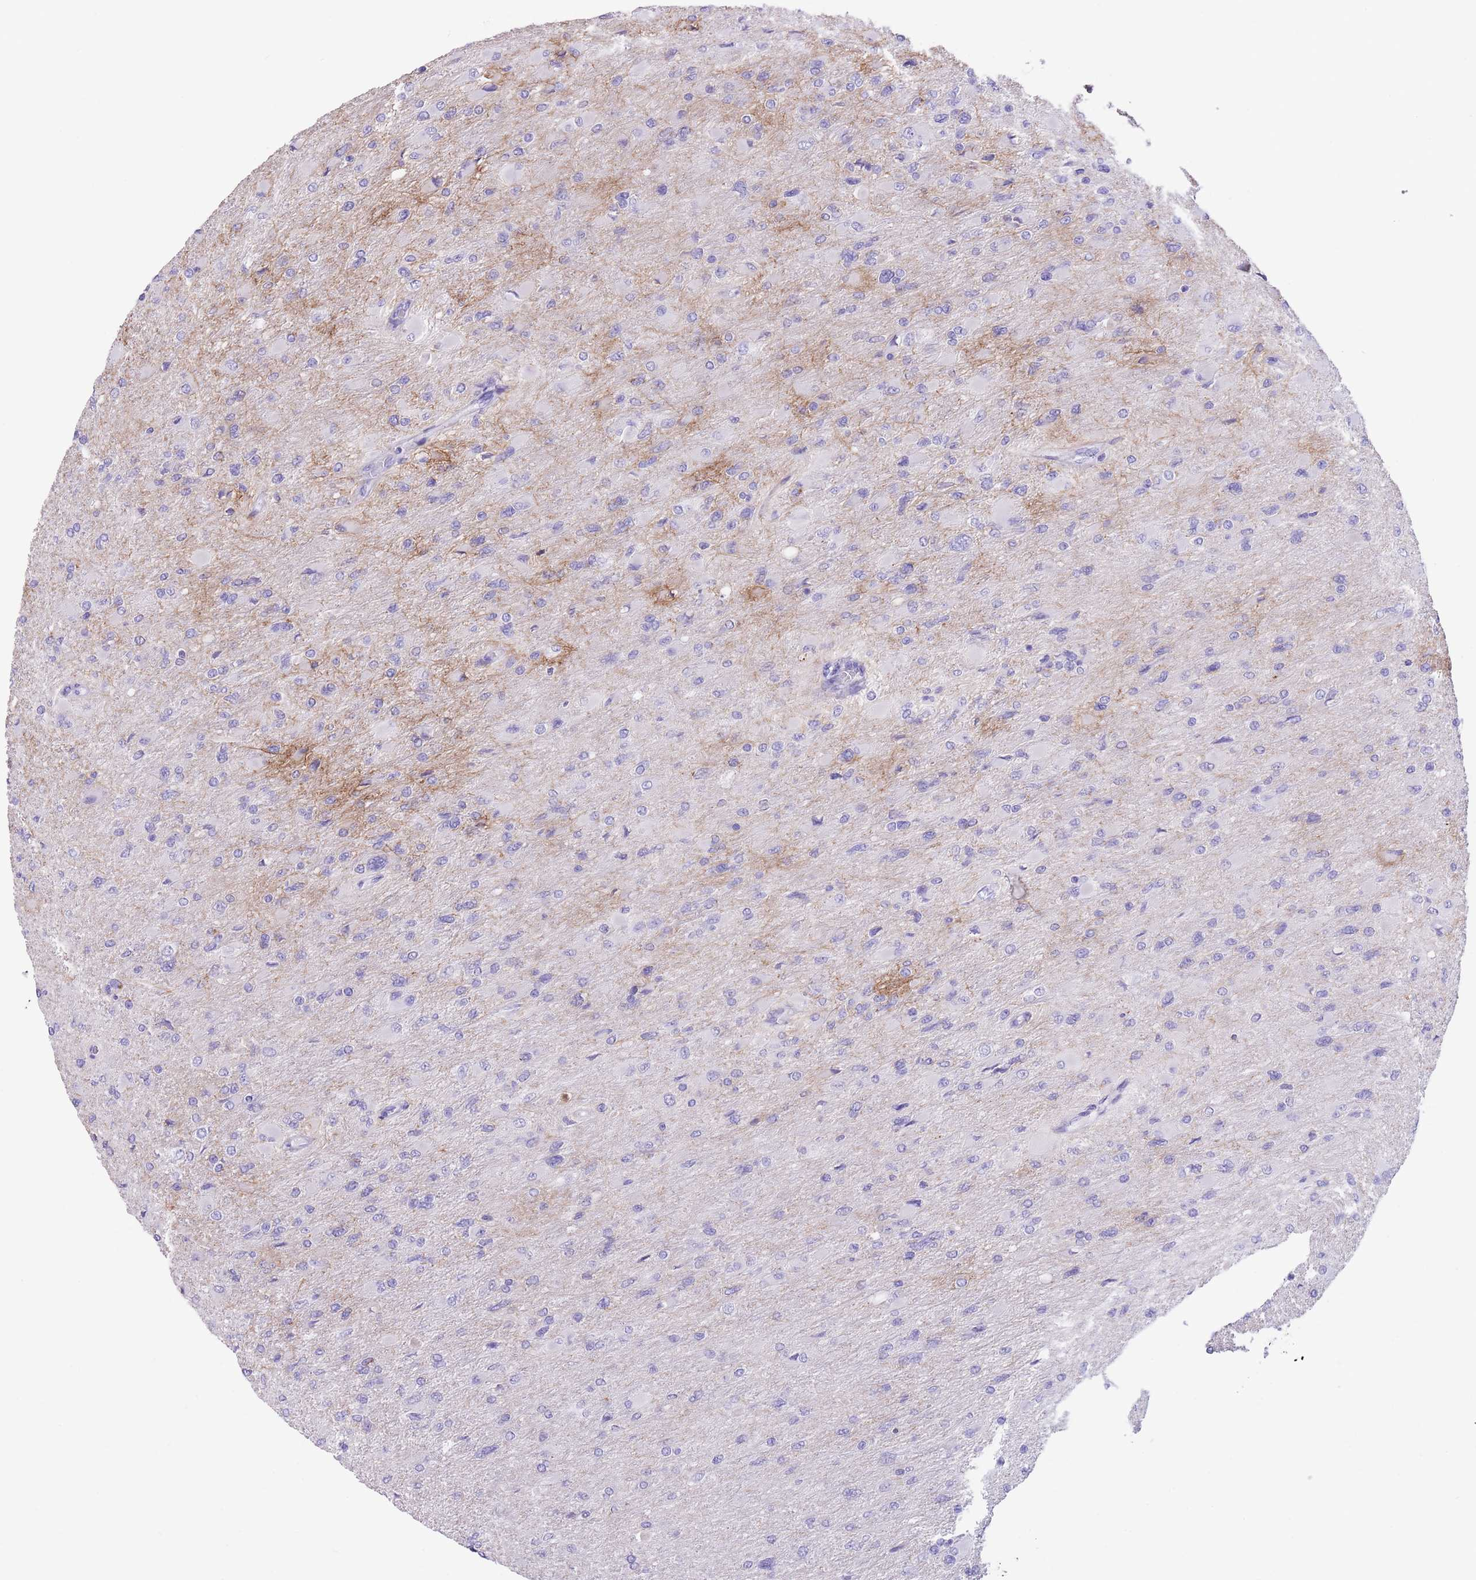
{"staining": {"intensity": "negative", "quantity": "none", "location": "none"}, "tissue": "glioma", "cell_type": "Tumor cells", "image_type": "cancer", "snomed": [{"axis": "morphology", "description": "Glioma, malignant, High grade"}, {"axis": "topography", "description": "Cerebral cortex"}], "caption": "An image of high-grade glioma (malignant) stained for a protein shows no brown staining in tumor cells.", "gene": "RAI2", "patient": {"sex": "female", "age": 36}}